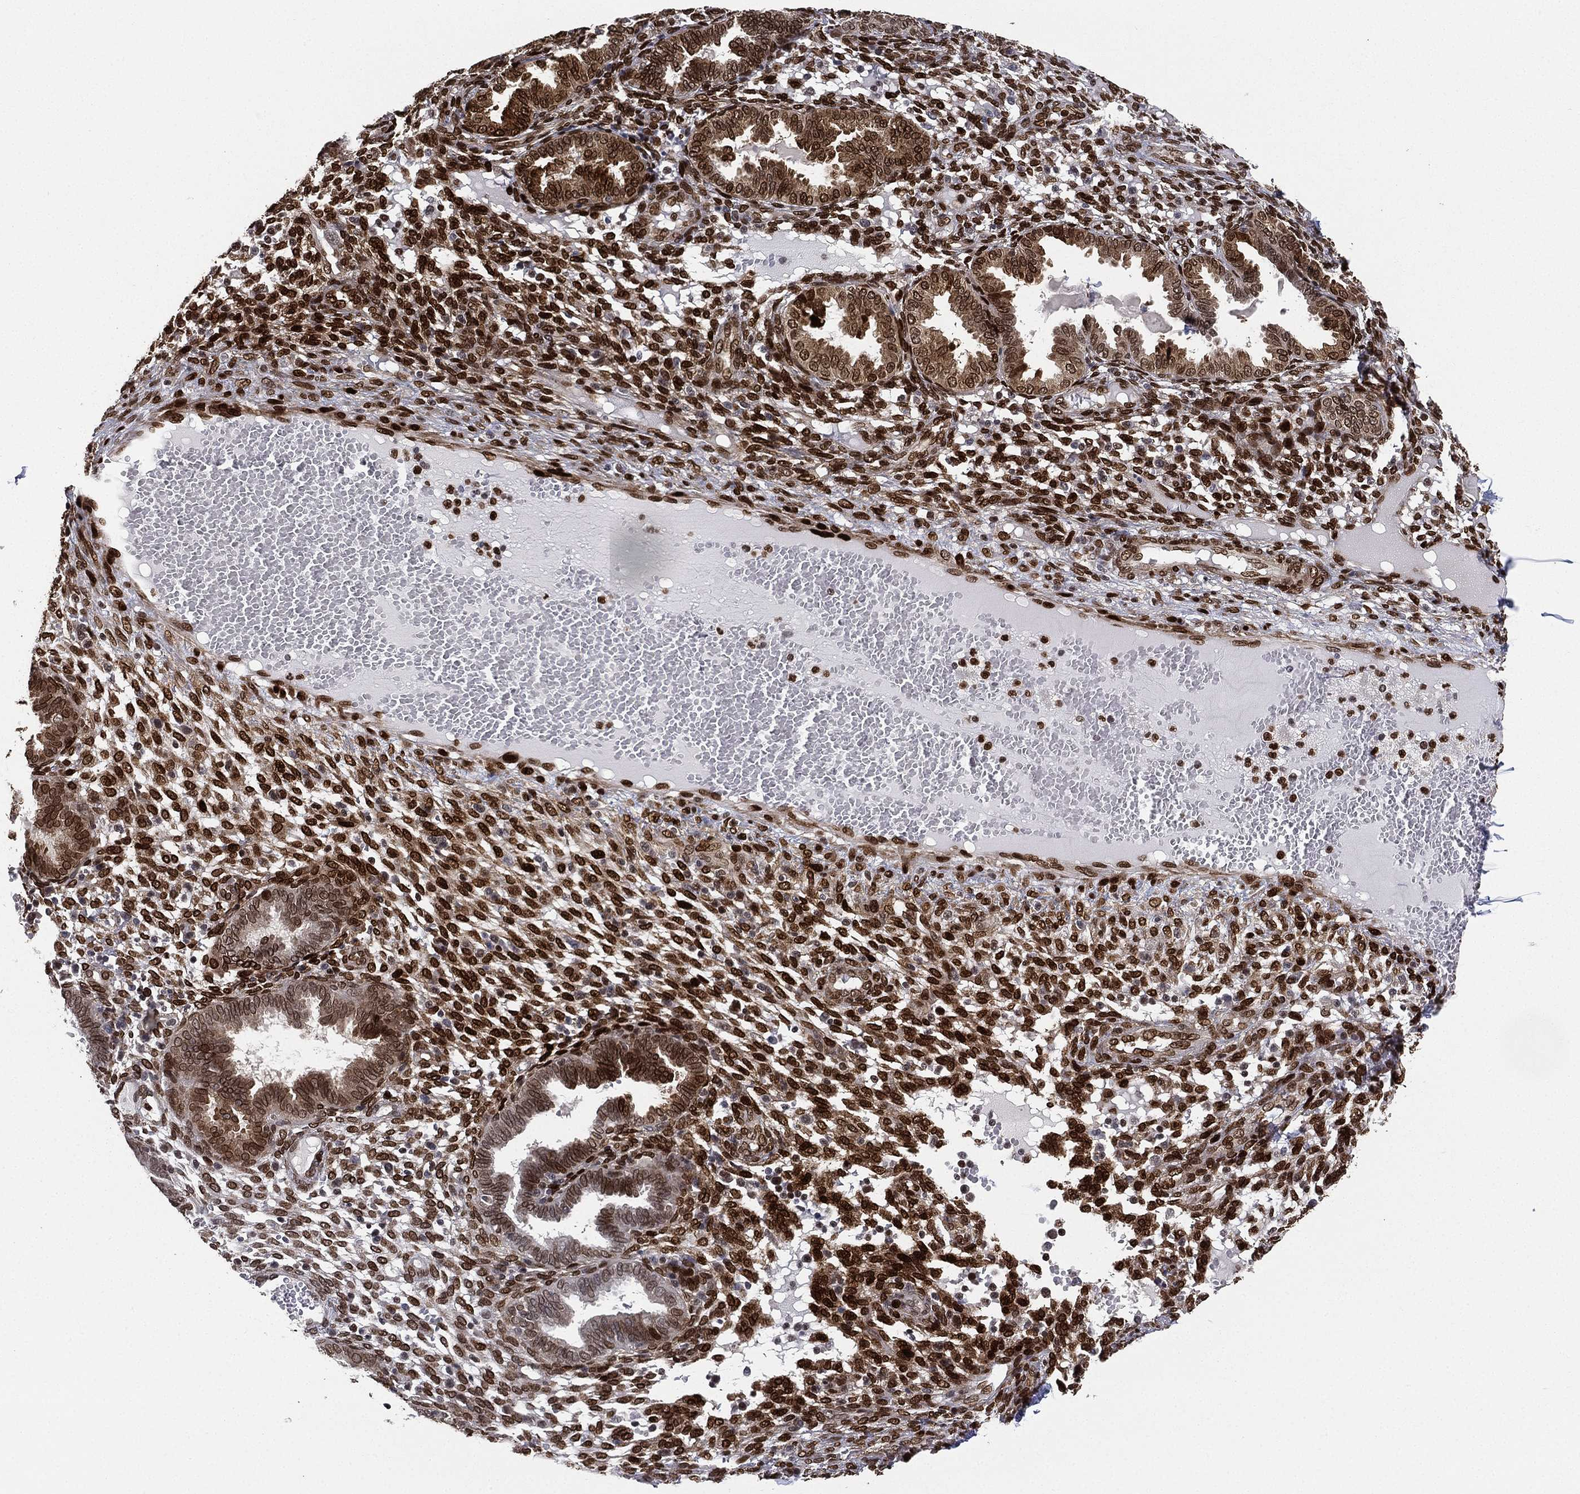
{"staining": {"intensity": "strong", "quantity": "25%-75%", "location": "nuclear"}, "tissue": "endometrium", "cell_type": "Cells in endometrial stroma", "image_type": "normal", "snomed": [{"axis": "morphology", "description": "Normal tissue, NOS"}, {"axis": "topography", "description": "Endometrium"}], "caption": "An image of human endometrium stained for a protein demonstrates strong nuclear brown staining in cells in endometrial stroma. (DAB = brown stain, brightfield microscopy at high magnification).", "gene": "LMNB1", "patient": {"sex": "female", "age": 42}}